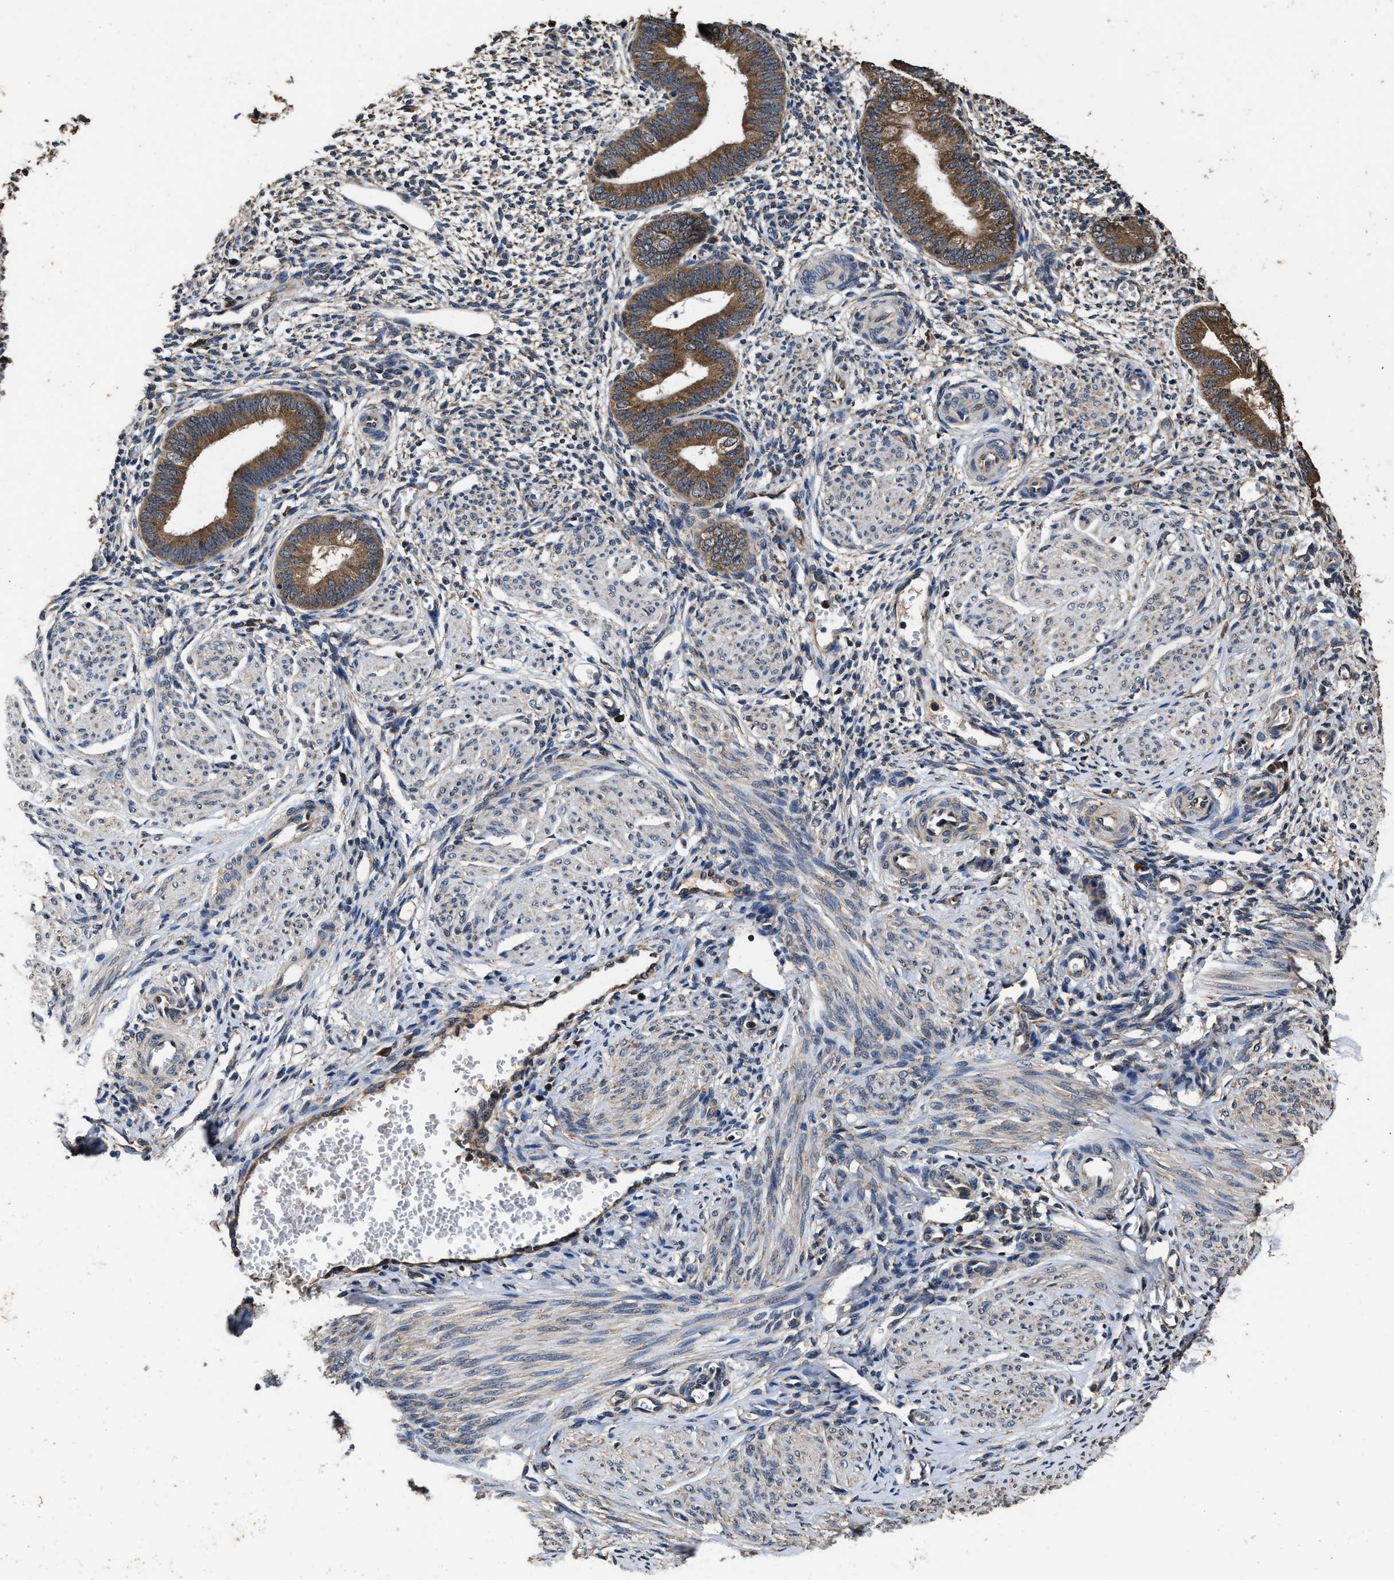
{"staining": {"intensity": "negative", "quantity": "none", "location": "none"}, "tissue": "endometrium", "cell_type": "Cells in endometrial stroma", "image_type": "normal", "snomed": [{"axis": "morphology", "description": "Normal tissue, NOS"}, {"axis": "topography", "description": "Endometrium"}], "caption": "Immunohistochemistry of unremarkable endometrium demonstrates no positivity in cells in endometrial stroma. Nuclei are stained in blue.", "gene": "EBAG9", "patient": {"sex": "female", "age": 46}}